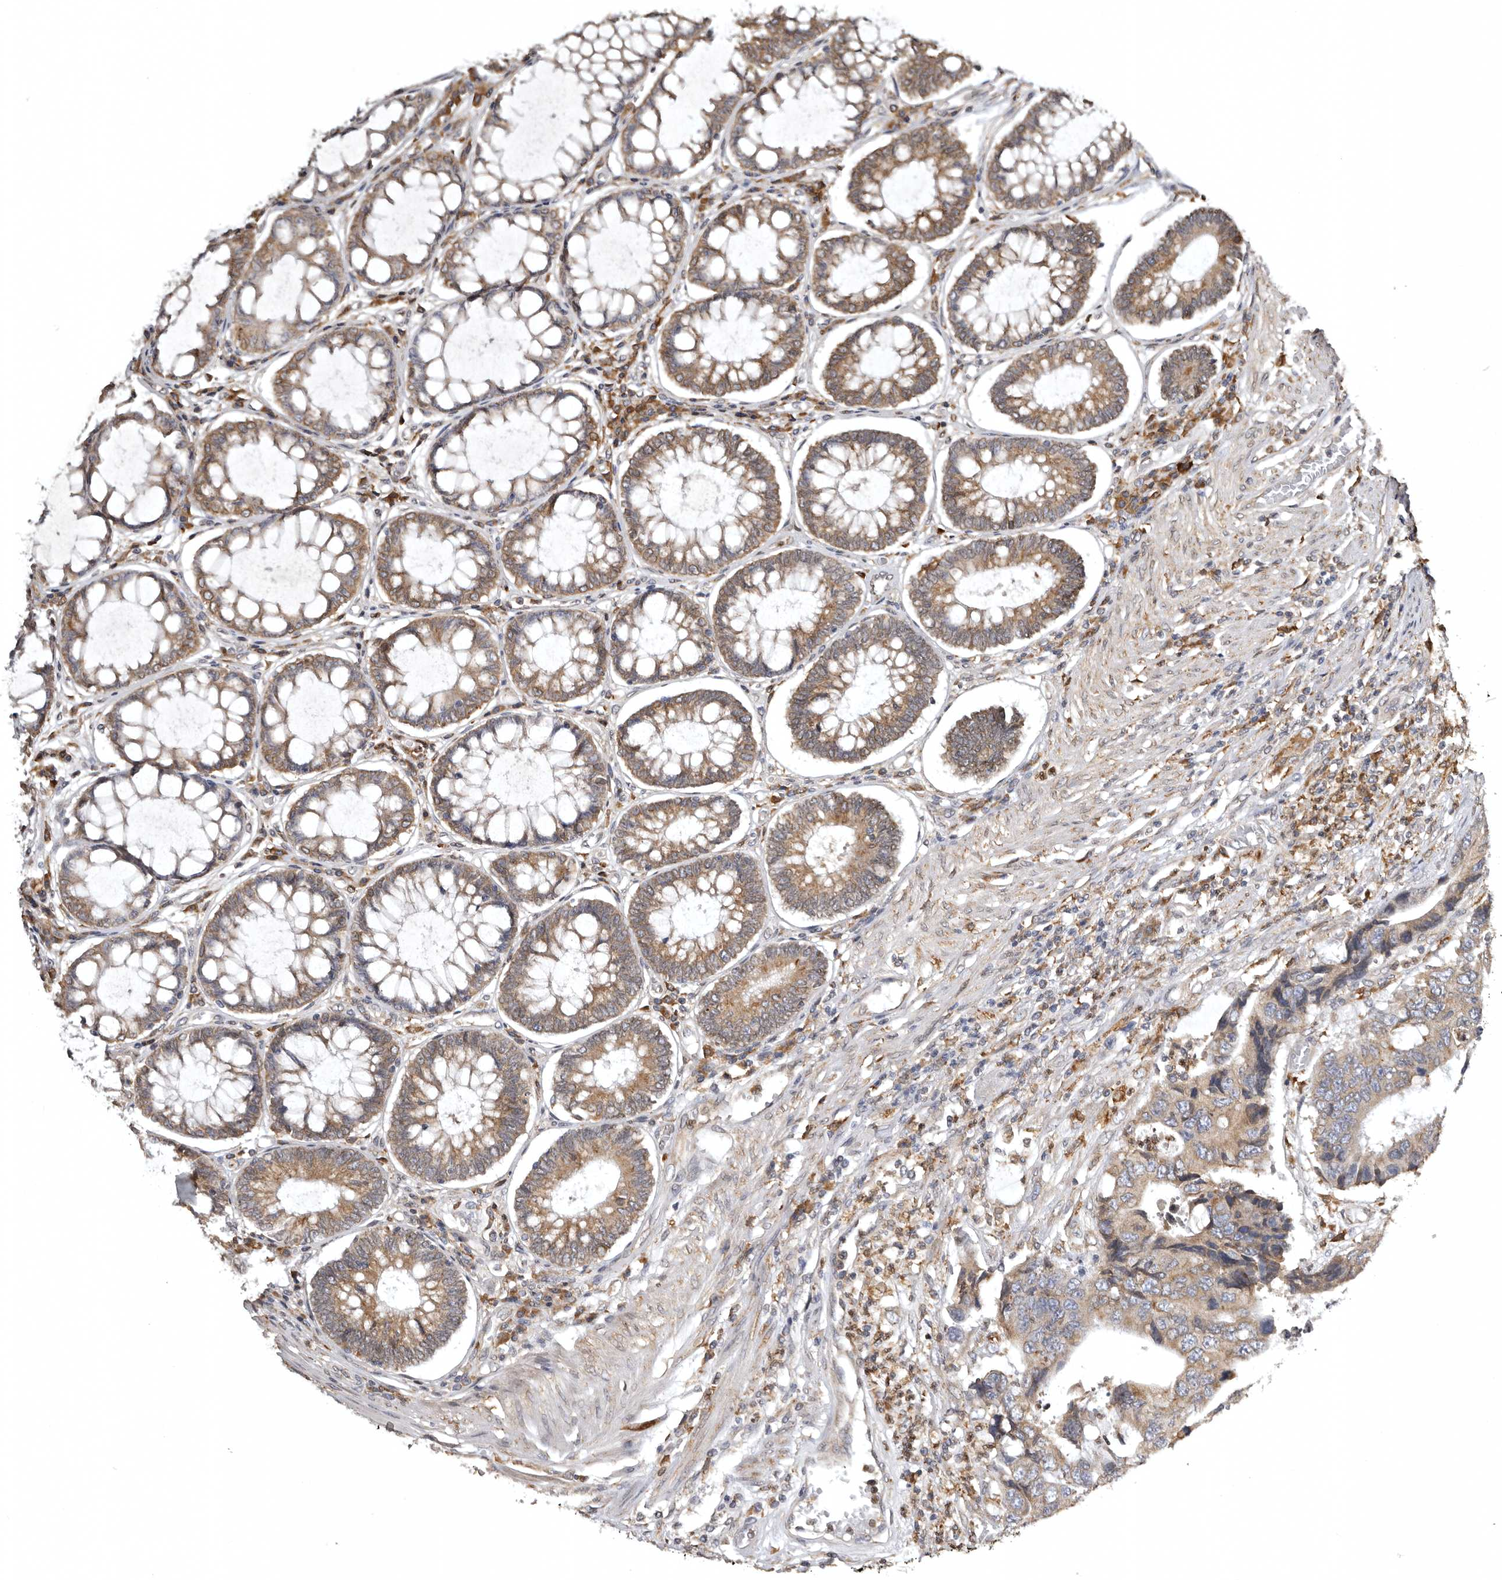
{"staining": {"intensity": "moderate", "quantity": ">75%", "location": "cytoplasmic/membranous"}, "tissue": "colorectal cancer", "cell_type": "Tumor cells", "image_type": "cancer", "snomed": [{"axis": "morphology", "description": "Adenocarcinoma, NOS"}, {"axis": "topography", "description": "Rectum"}], "caption": "This is a micrograph of immunohistochemistry staining of adenocarcinoma (colorectal), which shows moderate staining in the cytoplasmic/membranous of tumor cells.", "gene": "INKA2", "patient": {"sex": "male", "age": 84}}